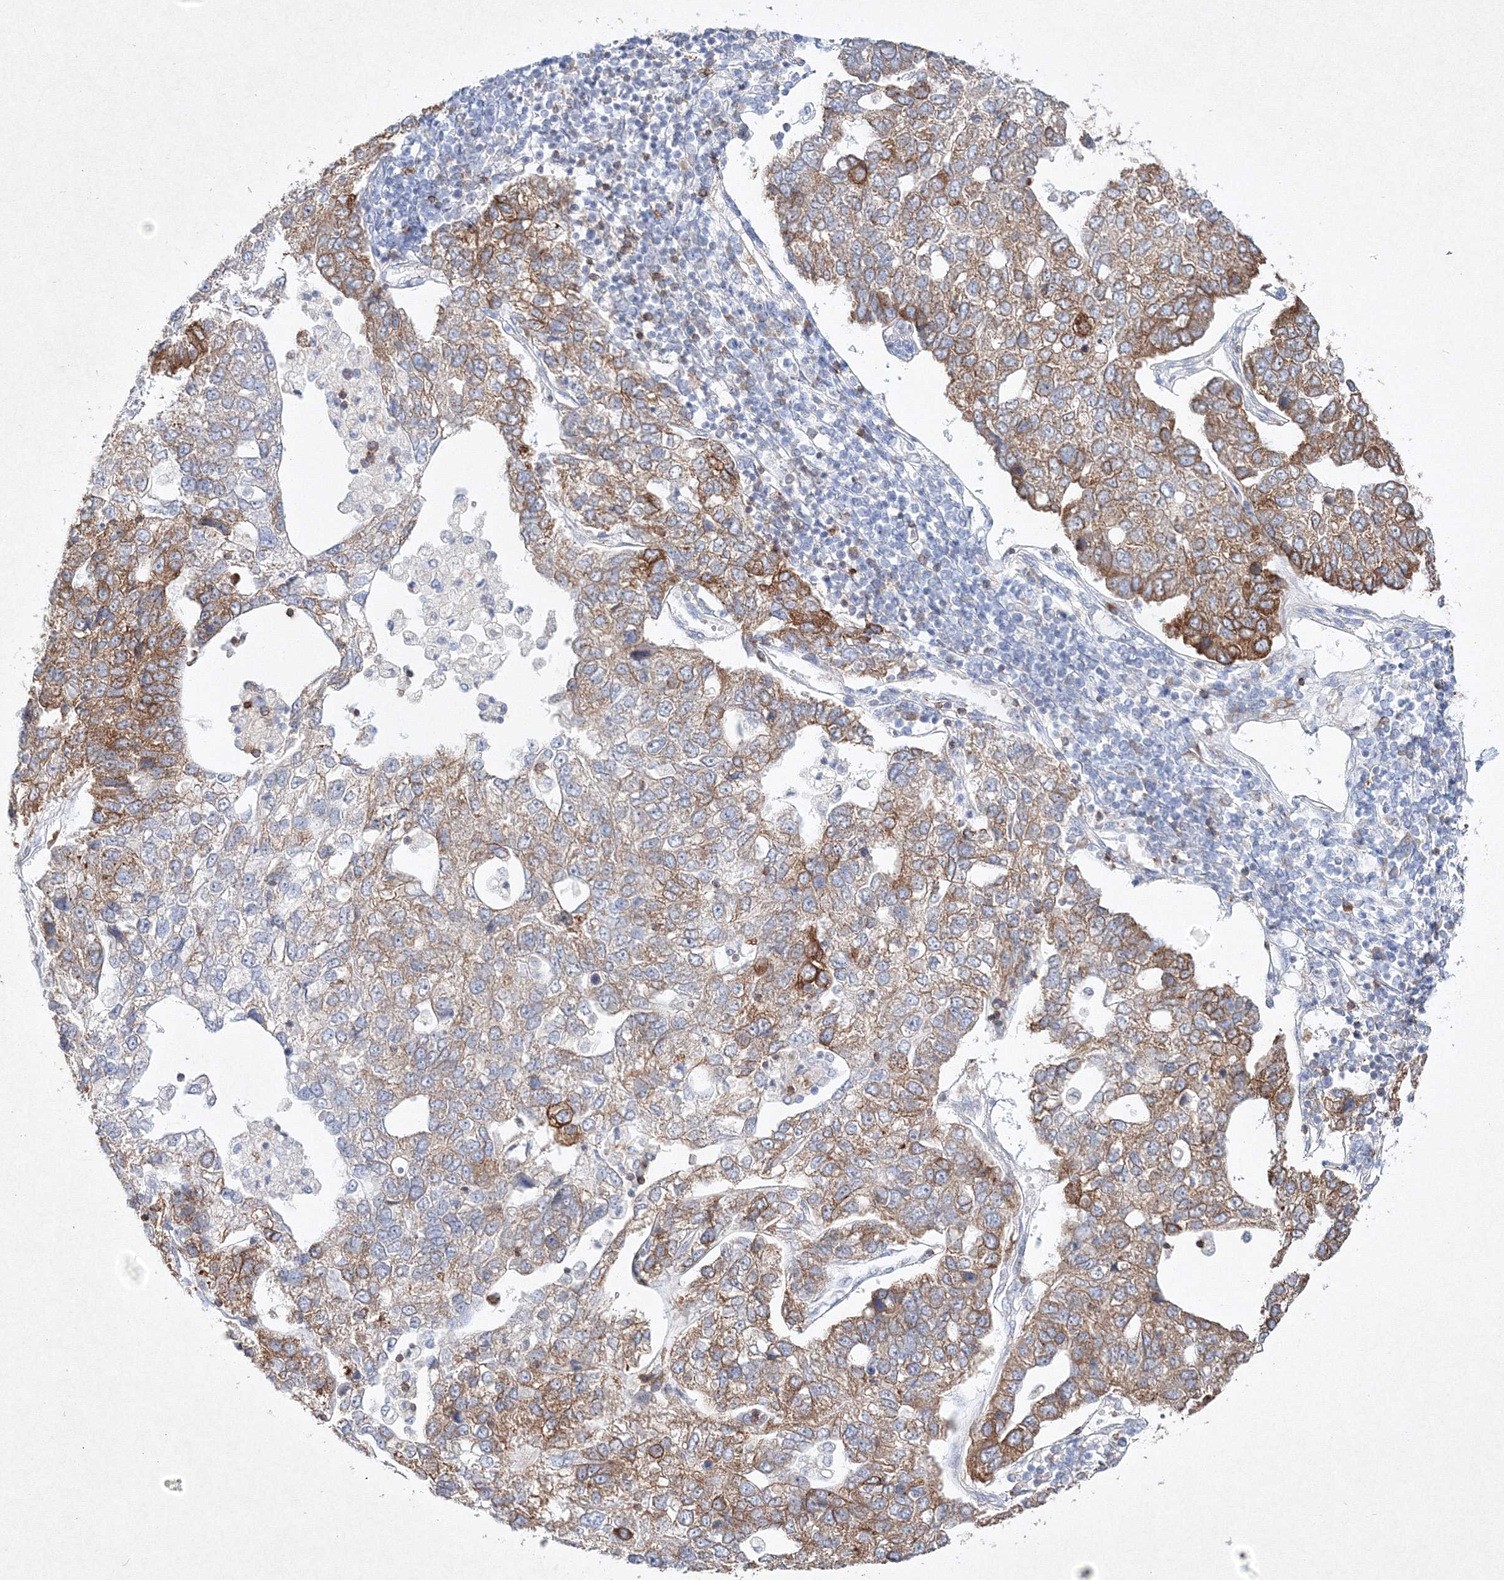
{"staining": {"intensity": "moderate", "quantity": ">75%", "location": "cytoplasmic/membranous"}, "tissue": "pancreatic cancer", "cell_type": "Tumor cells", "image_type": "cancer", "snomed": [{"axis": "morphology", "description": "Adenocarcinoma, NOS"}, {"axis": "topography", "description": "Pancreas"}], "caption": "Protein expression analysis of adenocarcinoma (pancreatic) demonstrates moderate cytoplasmic/membranous expression in about >75% of tumor cells.", "gene": "HCST", "patient": {"sex": "female", "age": 61}}